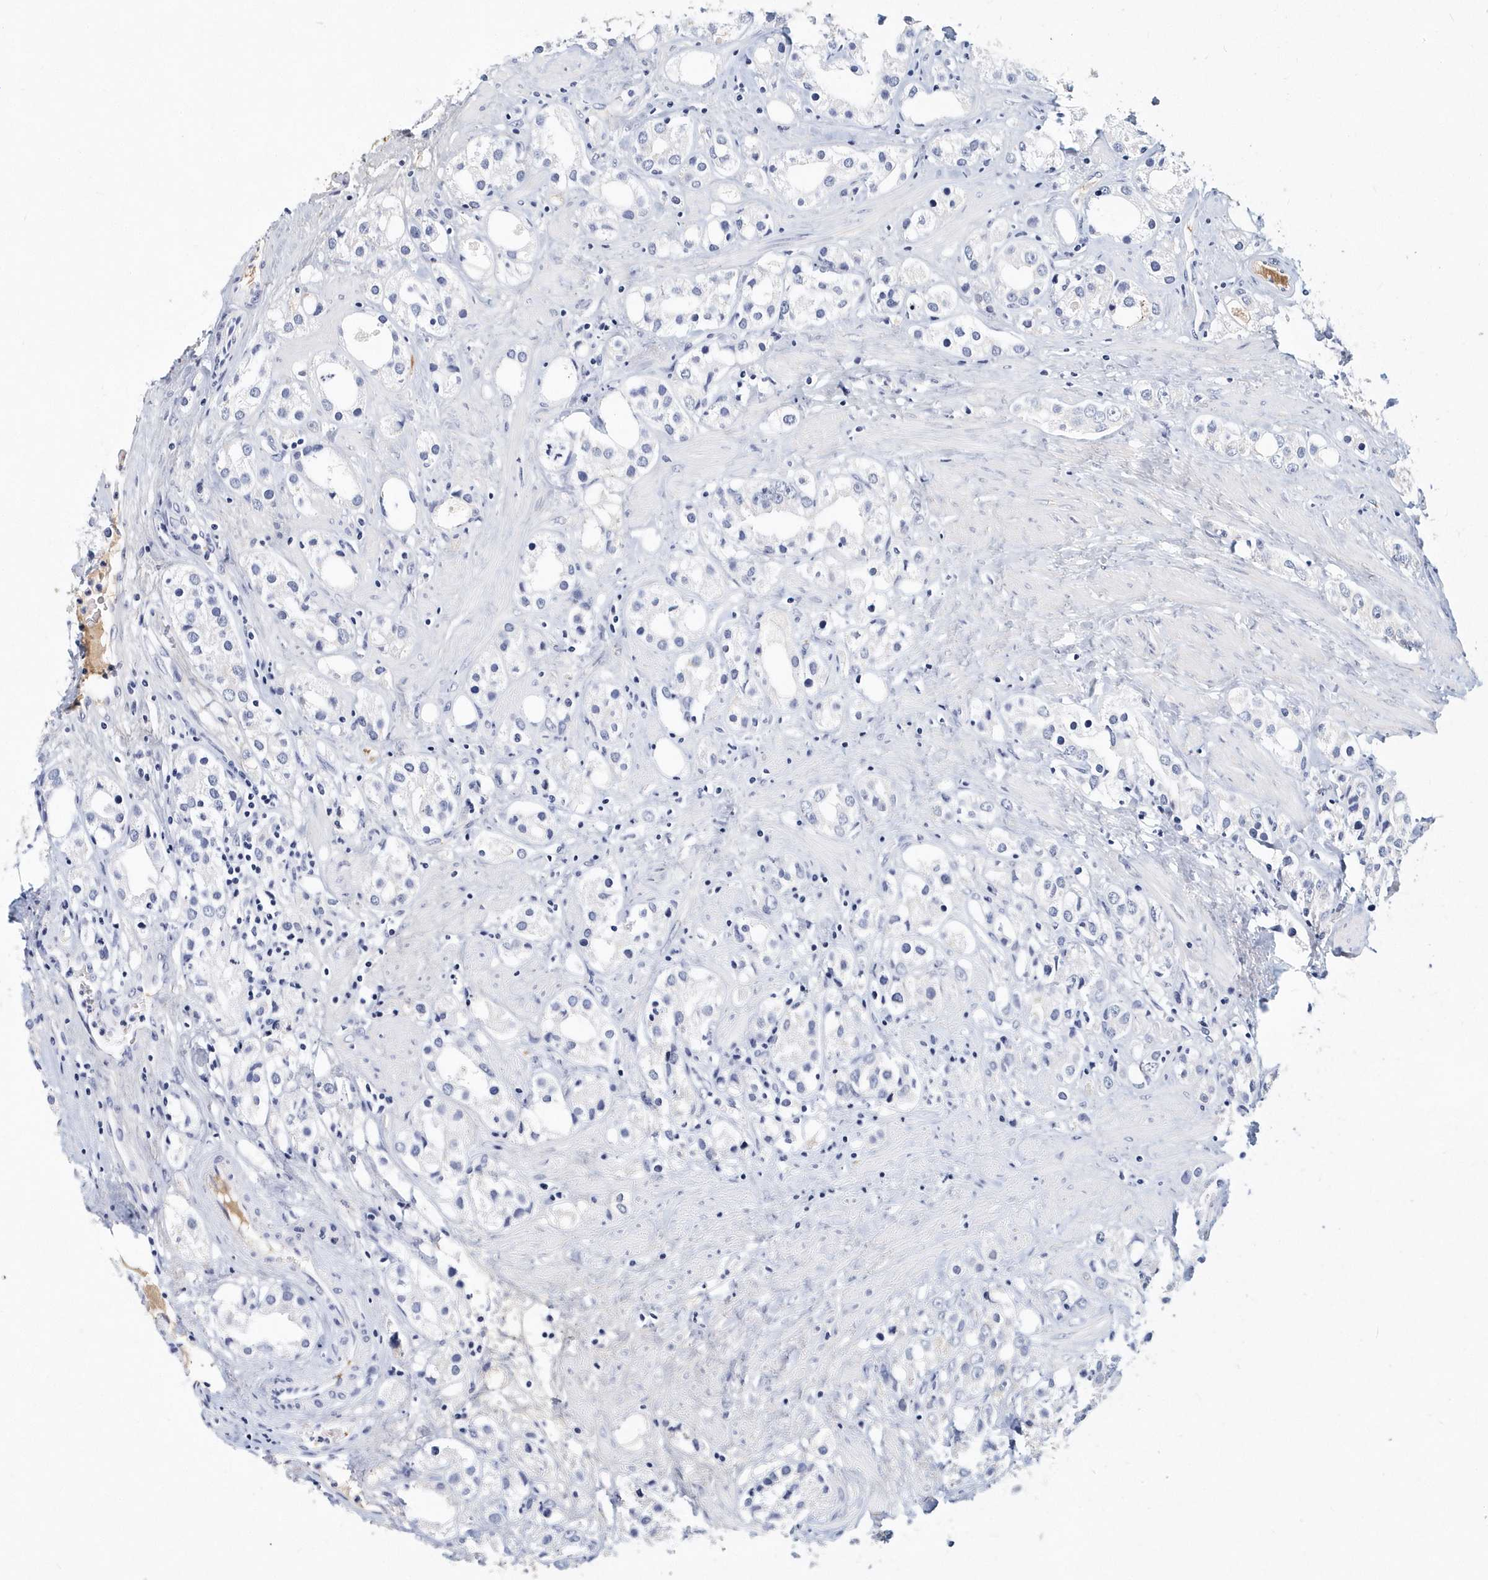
{"staining": {"intensity": "negative", "quantity": "none", "location": "none"}, "tissue": "prostate cancer", "cell_type": "Tumor cells", "image_type": "cancer", "snomed": [{"axis": "morphology", "description": "Adenocarcinoma, NOS"}, {"axis": "topography", "description": "Prostate"}], "caption": "An immunohistochemistry micrograph of adenocarcinoma (prostate) is shown. There is no staining in tumor cells of adenocarcinoma (prostate).", "gene": "ITGA2B", "patient": {"sex": "male", "age": 79}}